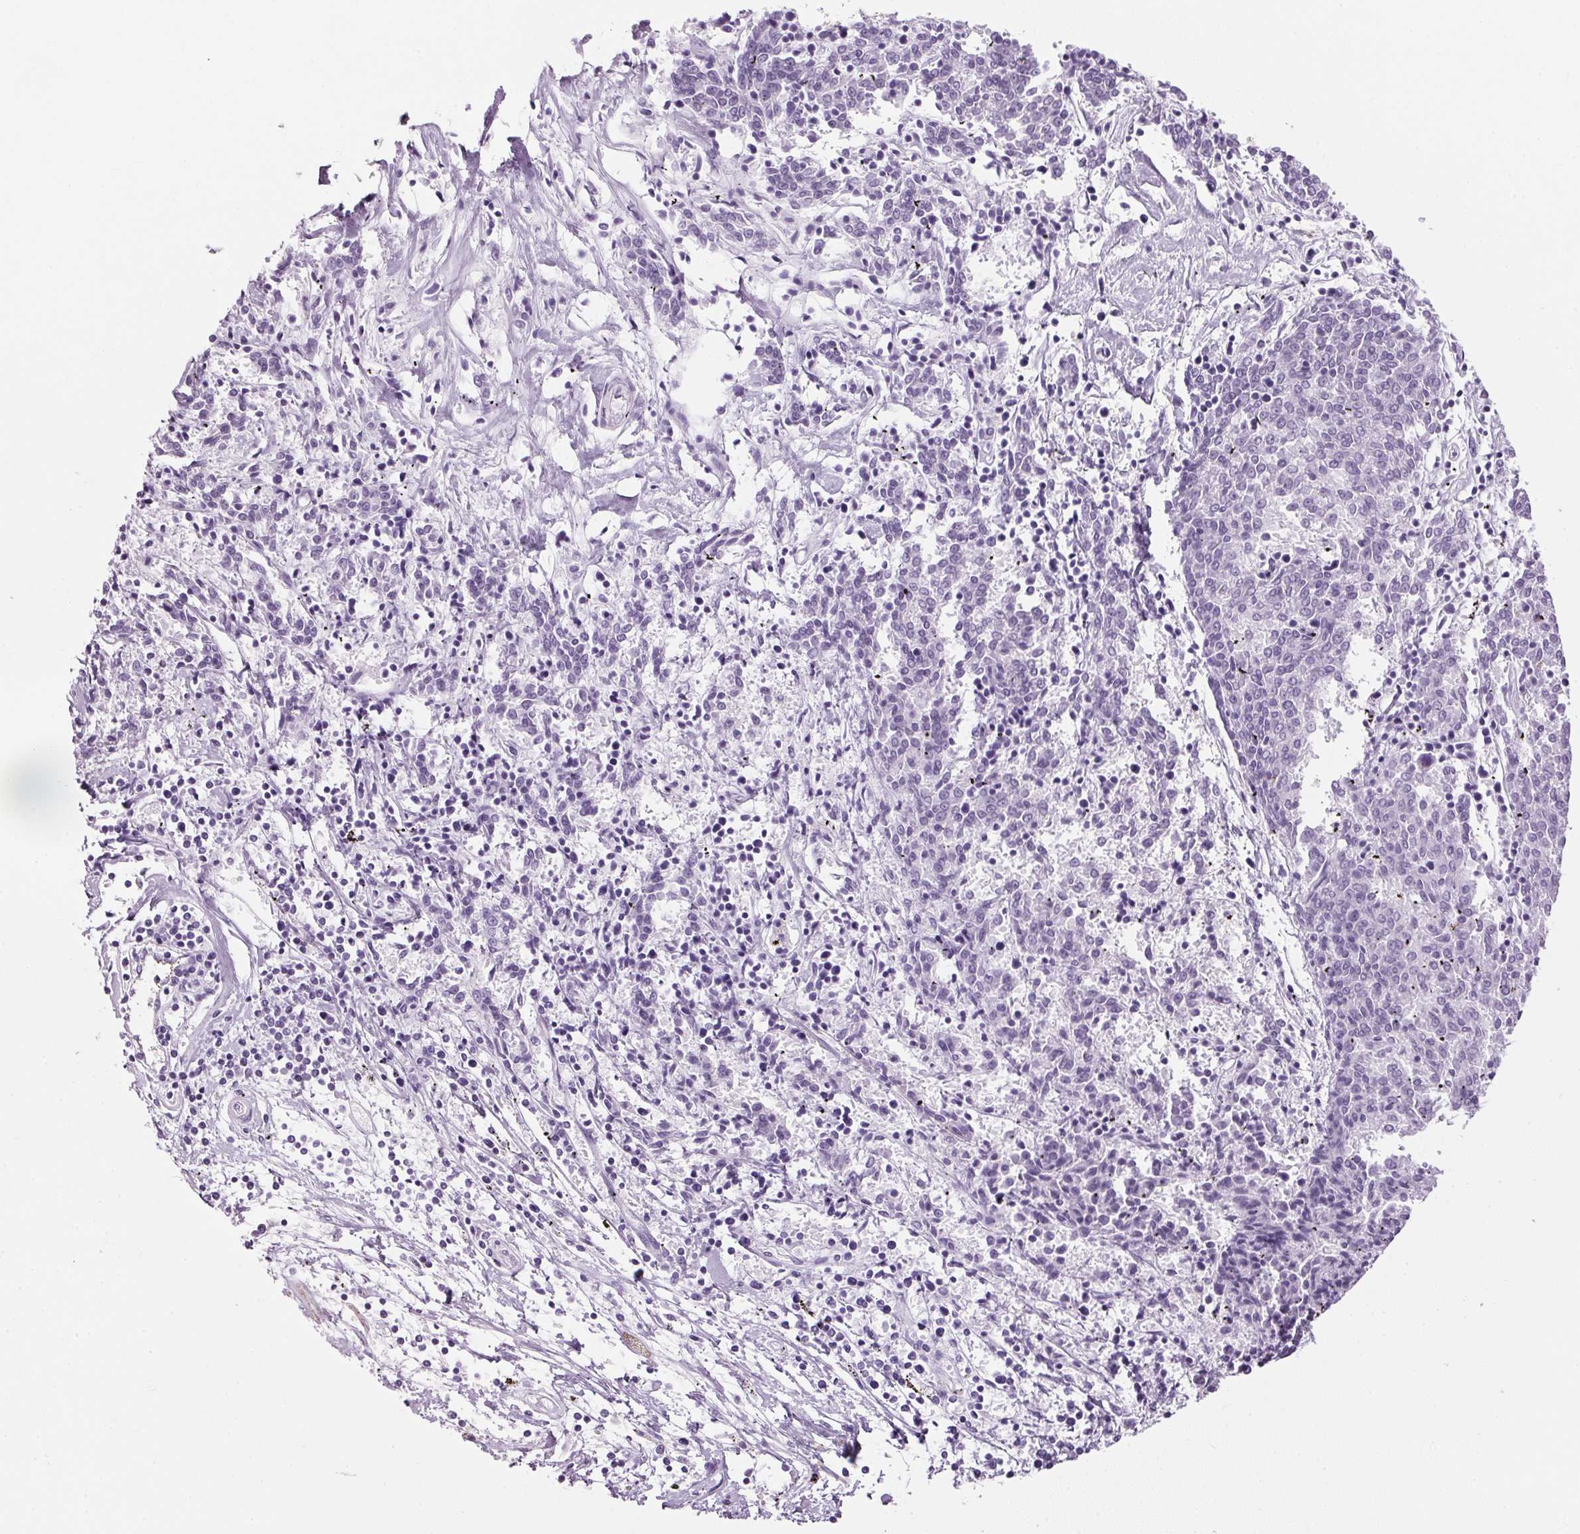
{"staining": {"intensity": "negative", "quantity": "none", "location": "none"}, "tissue": "melanoma", "cell_type": "Tumor cells", "image_type": "cancer", "snomed": [{"axis": "morphology", "description": "Malignant melanoma, NOS"}, {"axis": "topography", "description": "Skin"}], "caption": "Melanoma was stained to show a protein in brown. There is no significant positivity in tumor cells. (DAB immunohistochemistry with hematoxylin counter stain).", "gene": "PPP1R1A", "patient": {"sex": "female", "age": 72}}